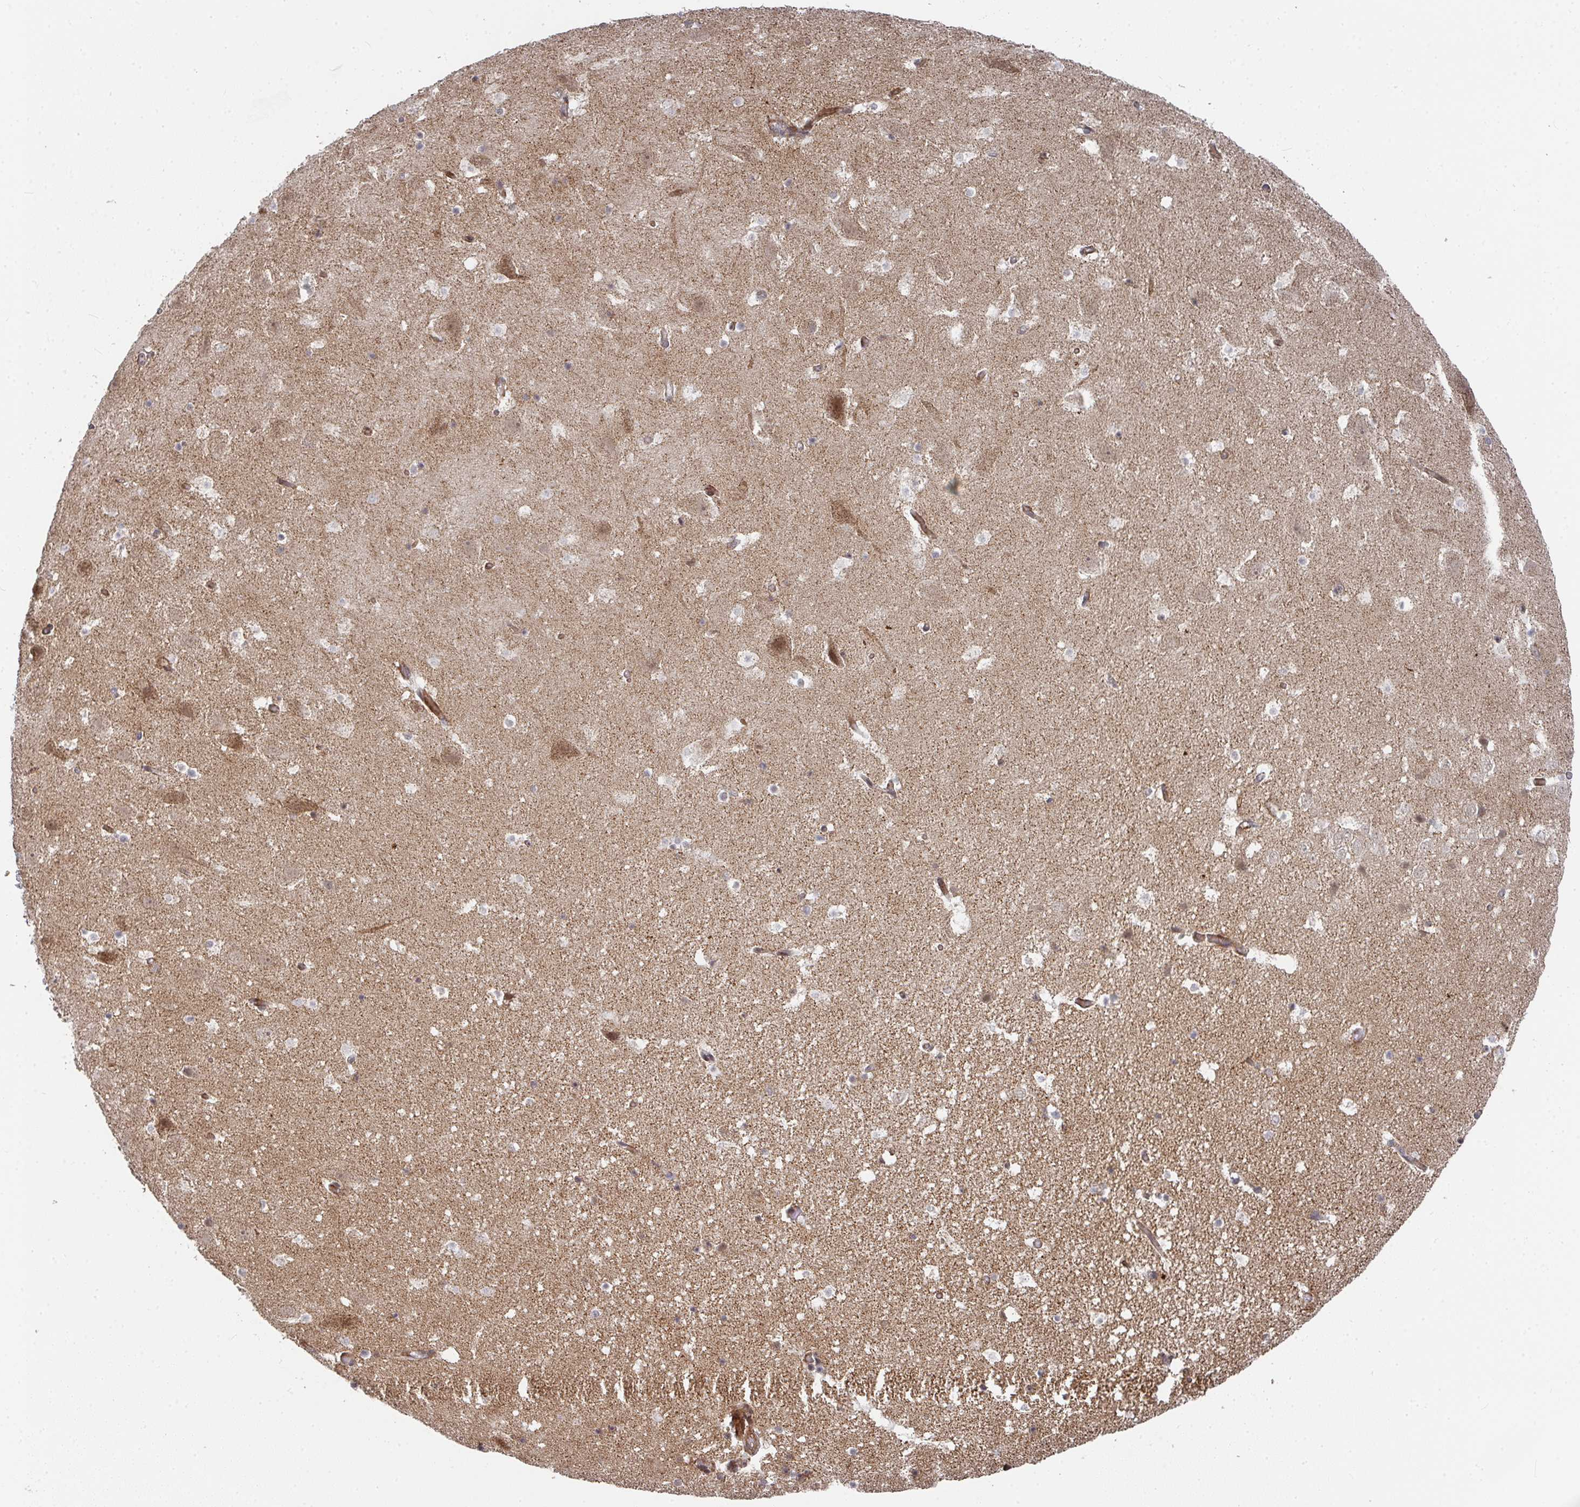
{"staining": {"intensity": "negative", "quantity": "none", "location": "none"}, "tissue": "hippocampus", "cell_type": "Glial cells", "image_type": "normal", "snomed": [{"axis": "morphology", "description": "Normal tissue, NOS"}, {"axis": "topography", "description": "Hippocampus"}], "caption": "Human hippocampus stained for a protein using immunohistochemistry exhibits no expression in glial cells.", "gene": "RBBP5", "patient": {"sex": "female", "age": 42}}